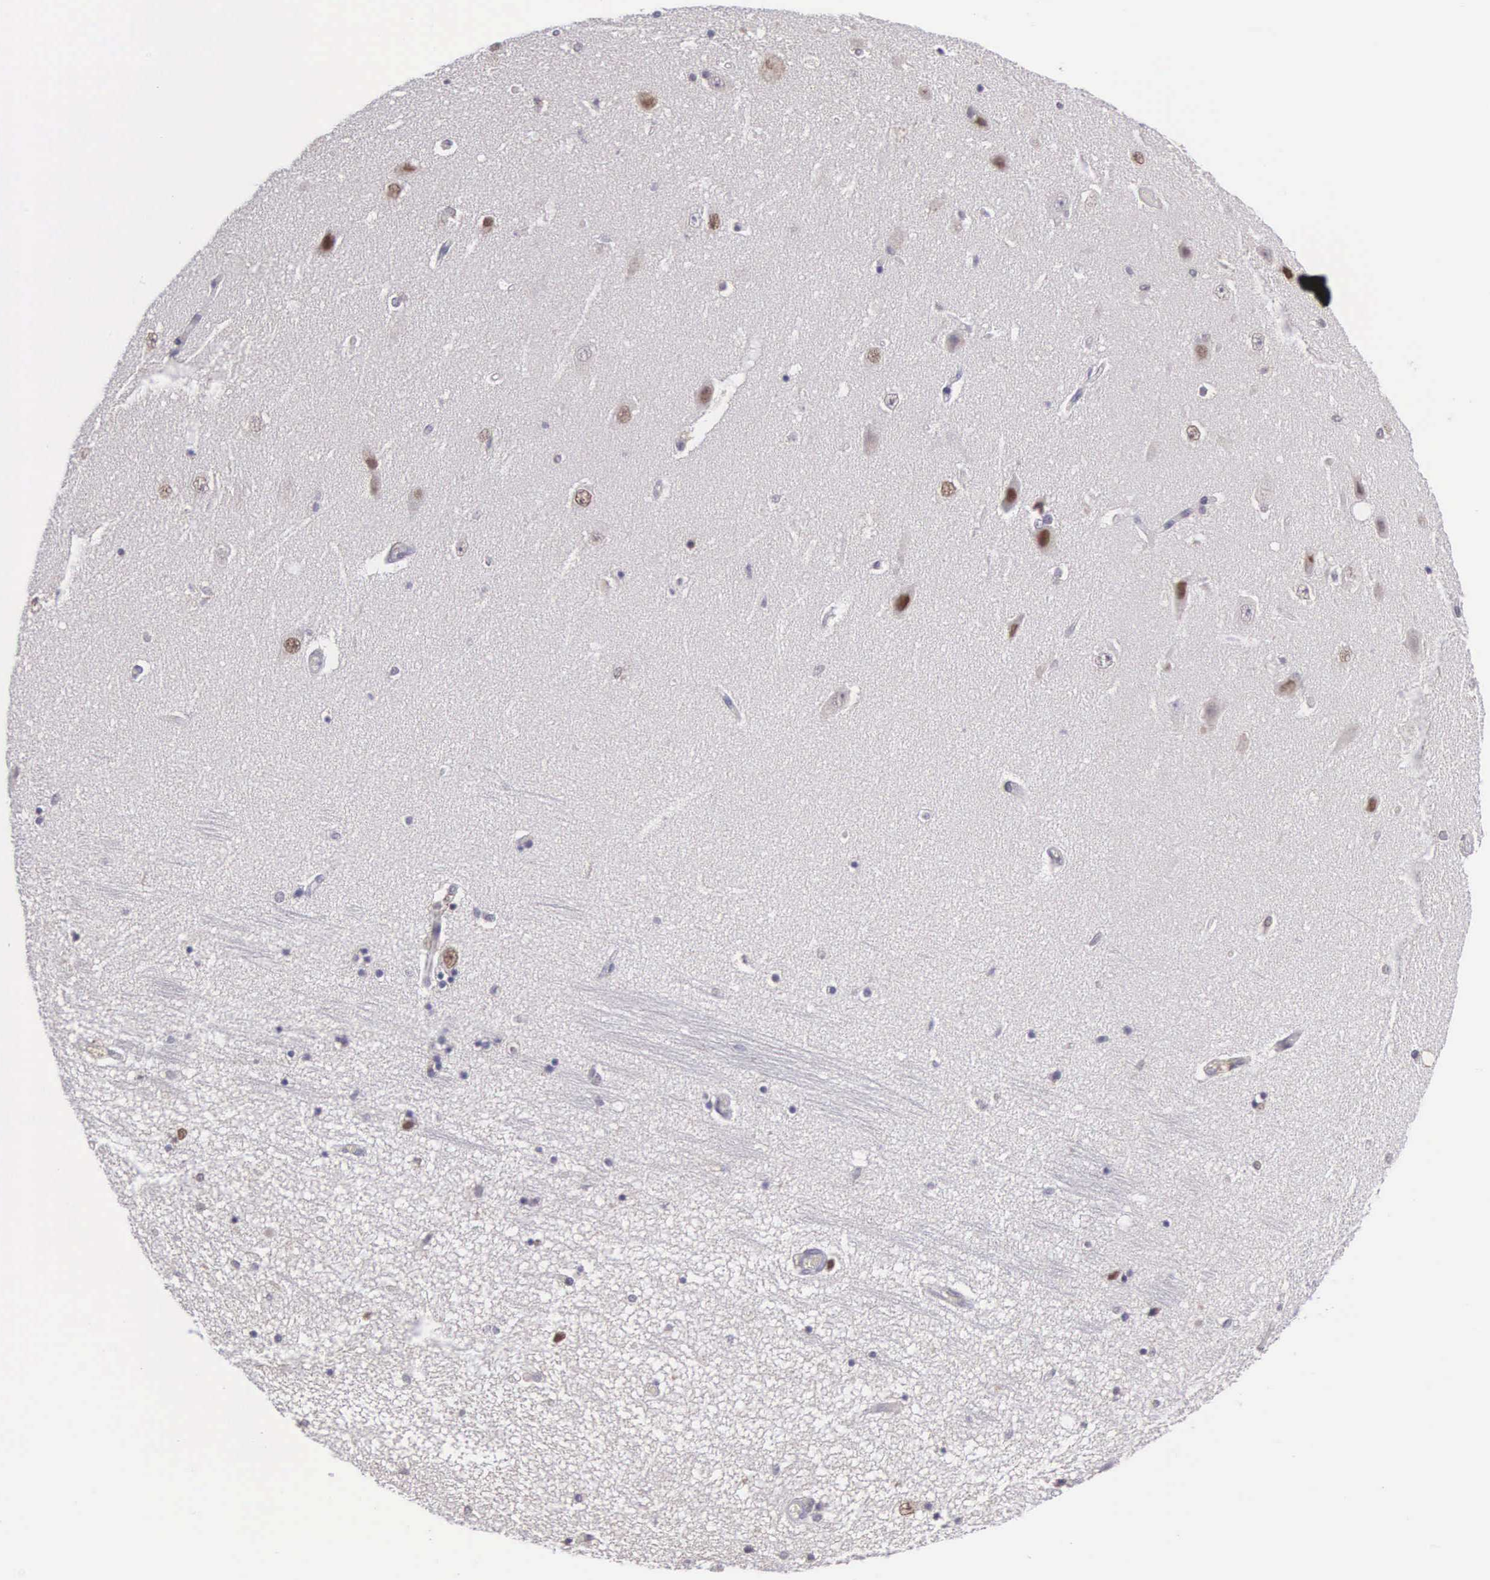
{"staining": {"intensity": "negative", "quantity": "none", "location": "none"}, "tissue": "hippocampus", "cell_type": "Glial cells", "image_type": "normal", "snomed": [{"axis": "morphology", "description": "Normal tissue, NOS"}, {"axis": "topography", "description": "Hippocampus"}], "caption": "A high-resolution image shows IHC staining of unremarkable hippocampus, which demonstrates no significant staining in glial cells. (Brightfield microscopy of DAB immunohistochemistry (IHC) at high magnification).", "gene": "SLC25A21", "patient": {"sex": "female", "age": 54}}